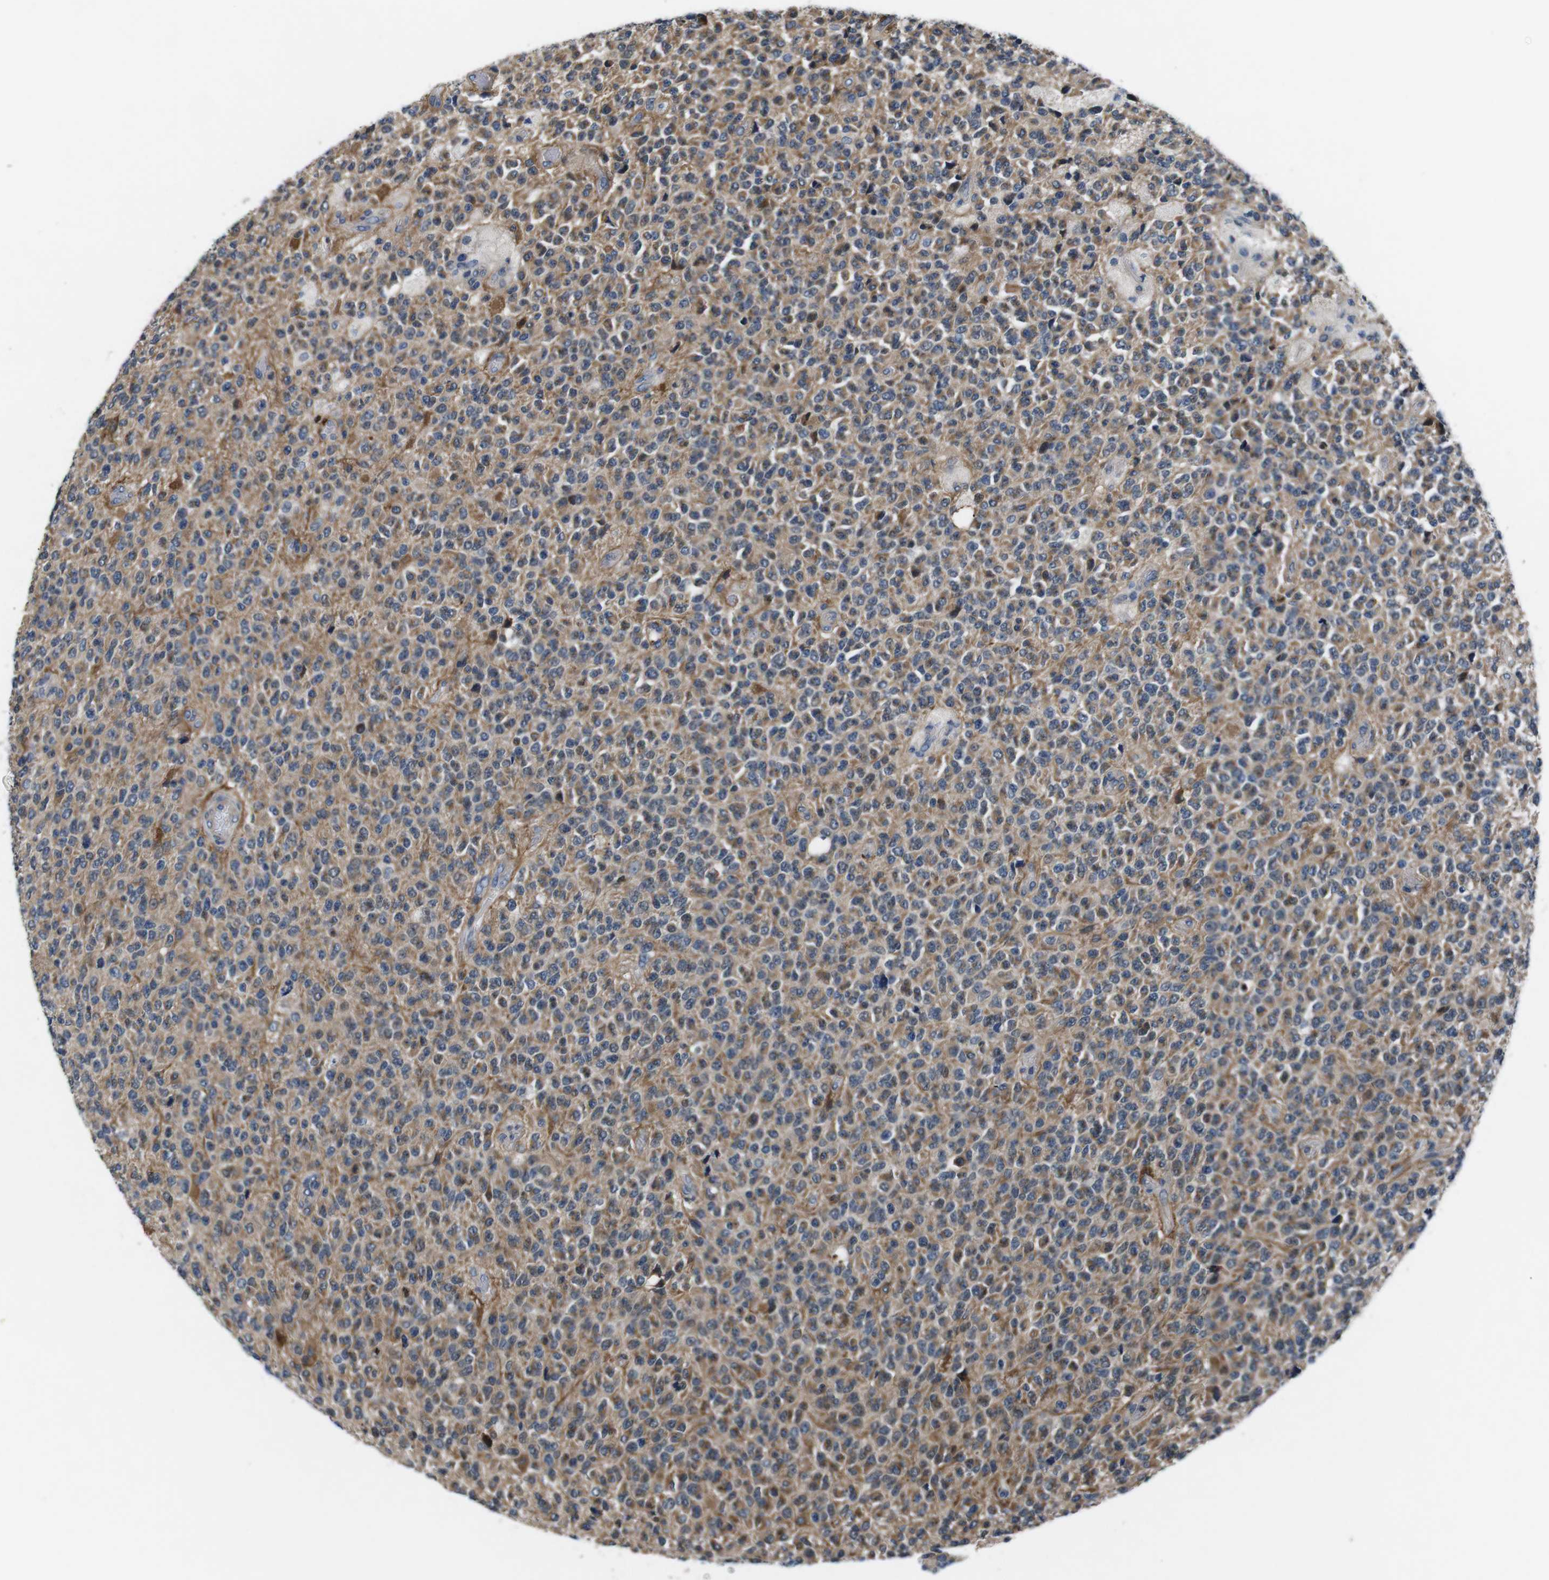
{"staining": {"intensity": "moderate", "quantity": ">75%", "location": "cytoplasmic/membranous"}, "tissue": "glioma", "cell_type": "Tumor cells", "image_type": "cancer", "snomed": [{"axis": "morphology", "description": "Glioma, malignant, High grade"}, {"axis": "topography", "description": "pancreas cauda"}], "caption": "An immunohistochemistry micrograph of neoplastic tissue is shown. Protein staining in brown labels moderate cytoplasmic/membranous positivity in glioma within tumor cells. The staining was performed using DAB (3,3'-diaminobenzidine) to visualize the protein expression in brown, while the nuclei were stained in blue with hematoxylin (Magnification: 20x).", "gene": "JAK1", "patient": {"sex": "male", "age": 60}}